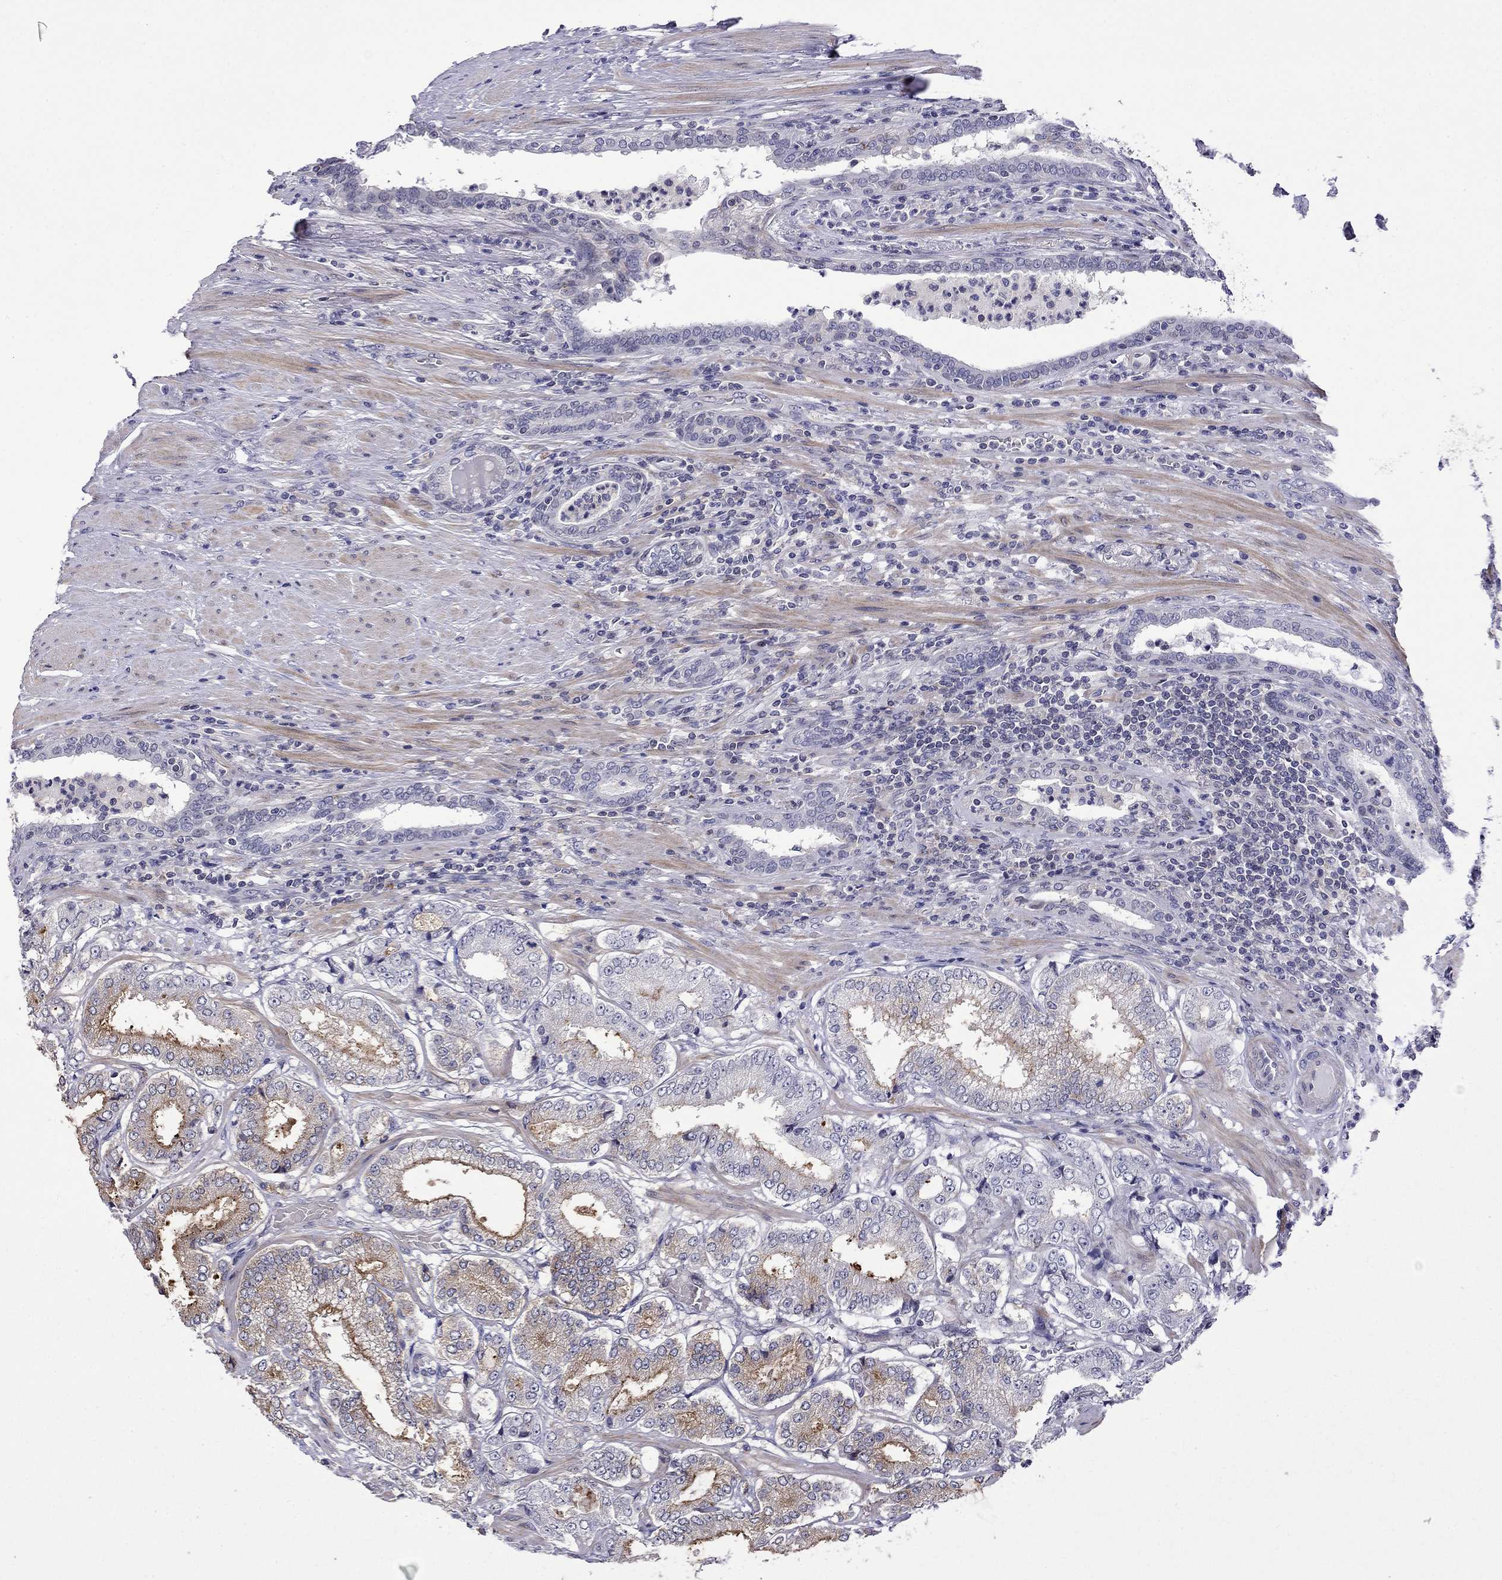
{"staining": {"intensity": "moderate", "quantity": "<25%", "location": "cytoplasmic/membranous"}, "tissue": "prostate cancer", "cell_type": "Tumor cells", "image_type": "cancer", "snomed": [{"axis": "morphology", "description": "Adenocarcinoma, NOS"}, {"axis": "topography", "description": "Prostate"}], "caption": "Prostate cancer (adenocarcinoma) stained with immunohistochemistry demonstrates moderate cytoplasmic/membranous expression in approximately <25% of tumor cells.", "gene": "PRR18", "patient": {"sex": "male", "age": 65}}